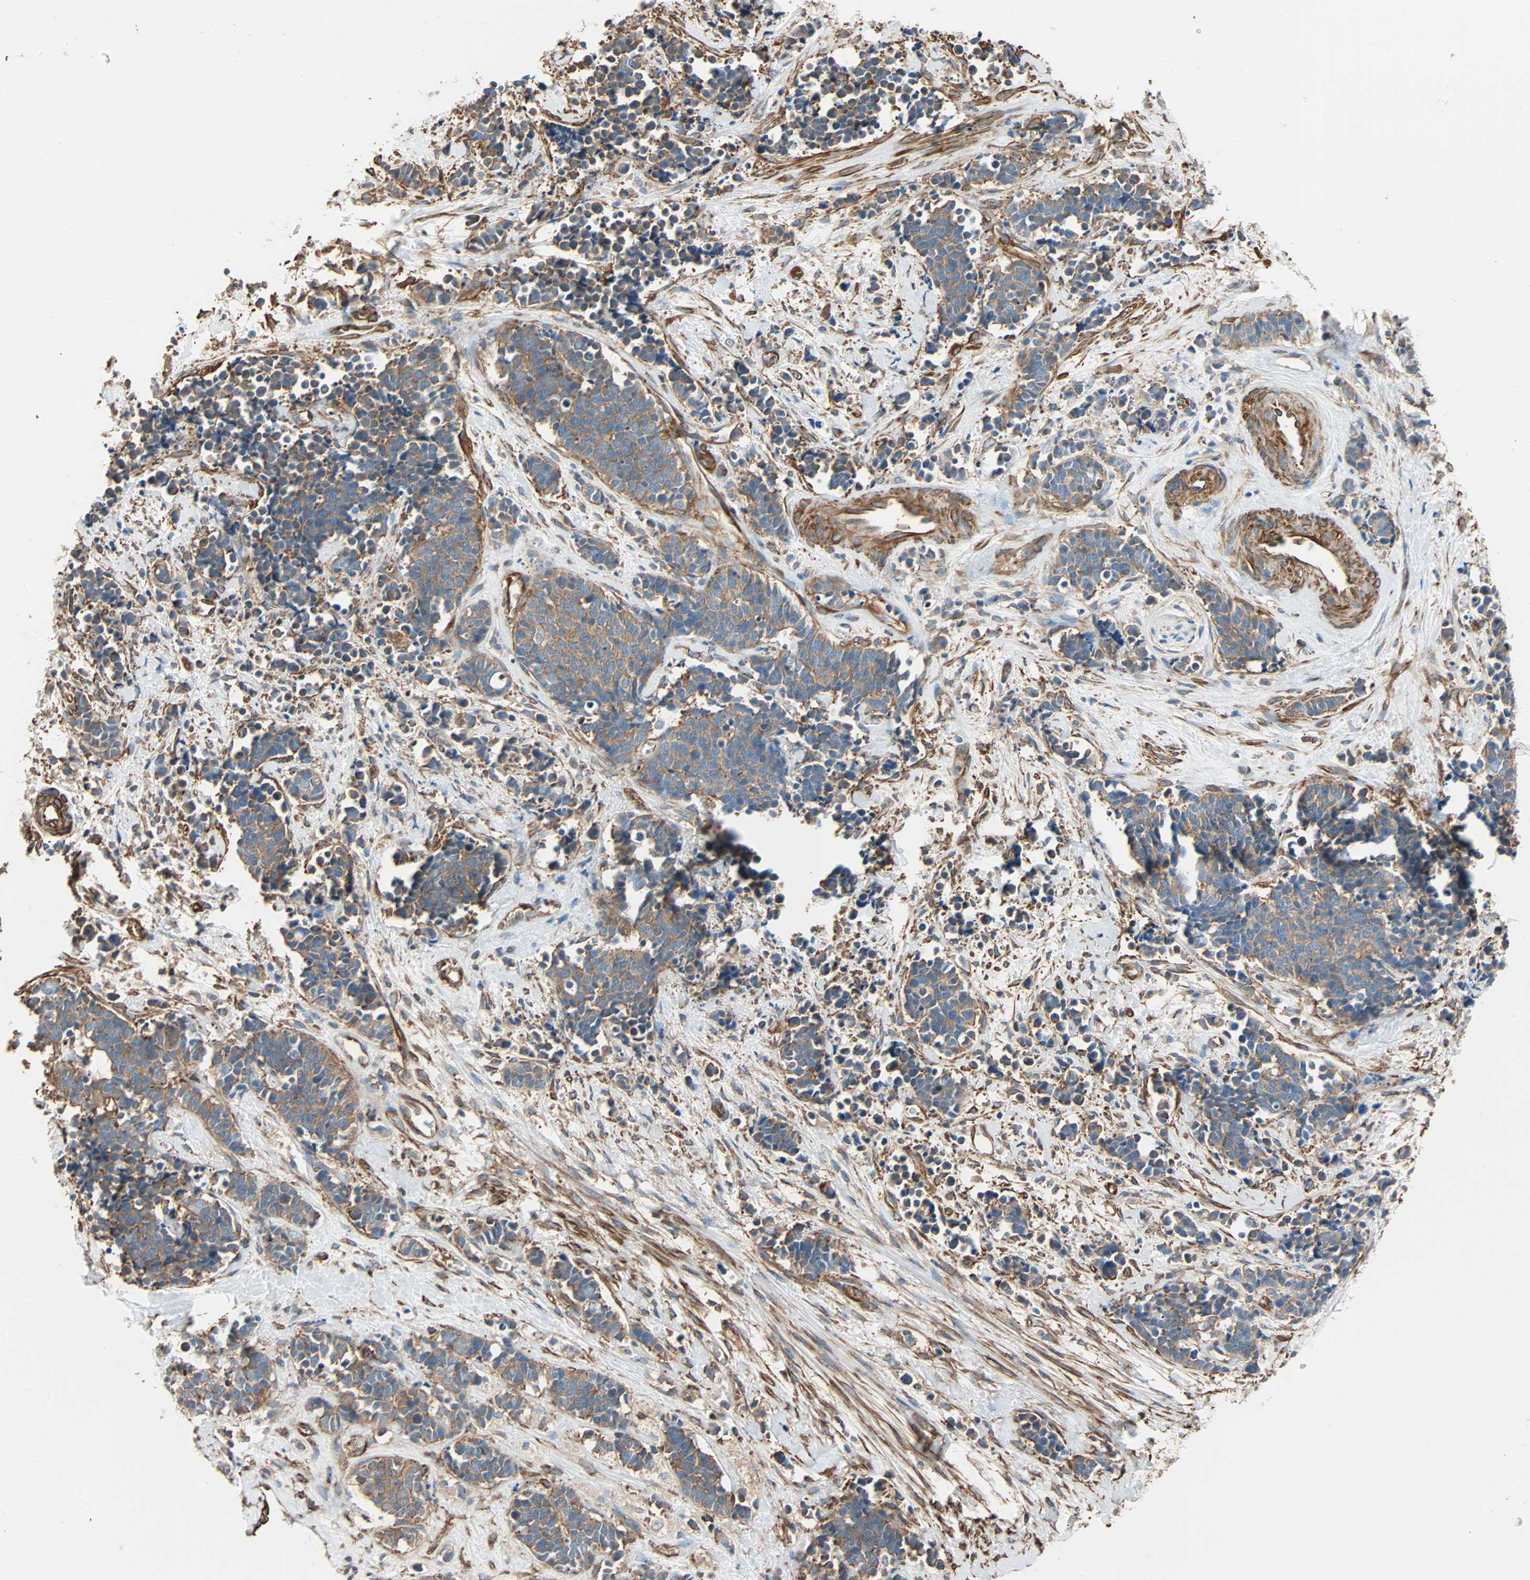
{"staining": {"intensity": "moderate", "quantity": ">75%", "location": "cytoplasmic/membranous"}, "tissue": "cervical cancer", "cell_type": "Tumor cells", "image_type": "cancer", "snomed": [{"axis": "morphology", "description": "Squamous cell carcinoma, NOS"}, {"axis": "topography", "description": "Cervix"}], "caption": "A high-resolution image shows immunohistochemistry (IHC) staining of cervical squamous cell carcinoma, which demonstrates moderate cytoplasmic/membranous positivity in about >75% of tumor cells.", "gene": "GALNT10", "patient": {"sex": "female", "age": 35}}